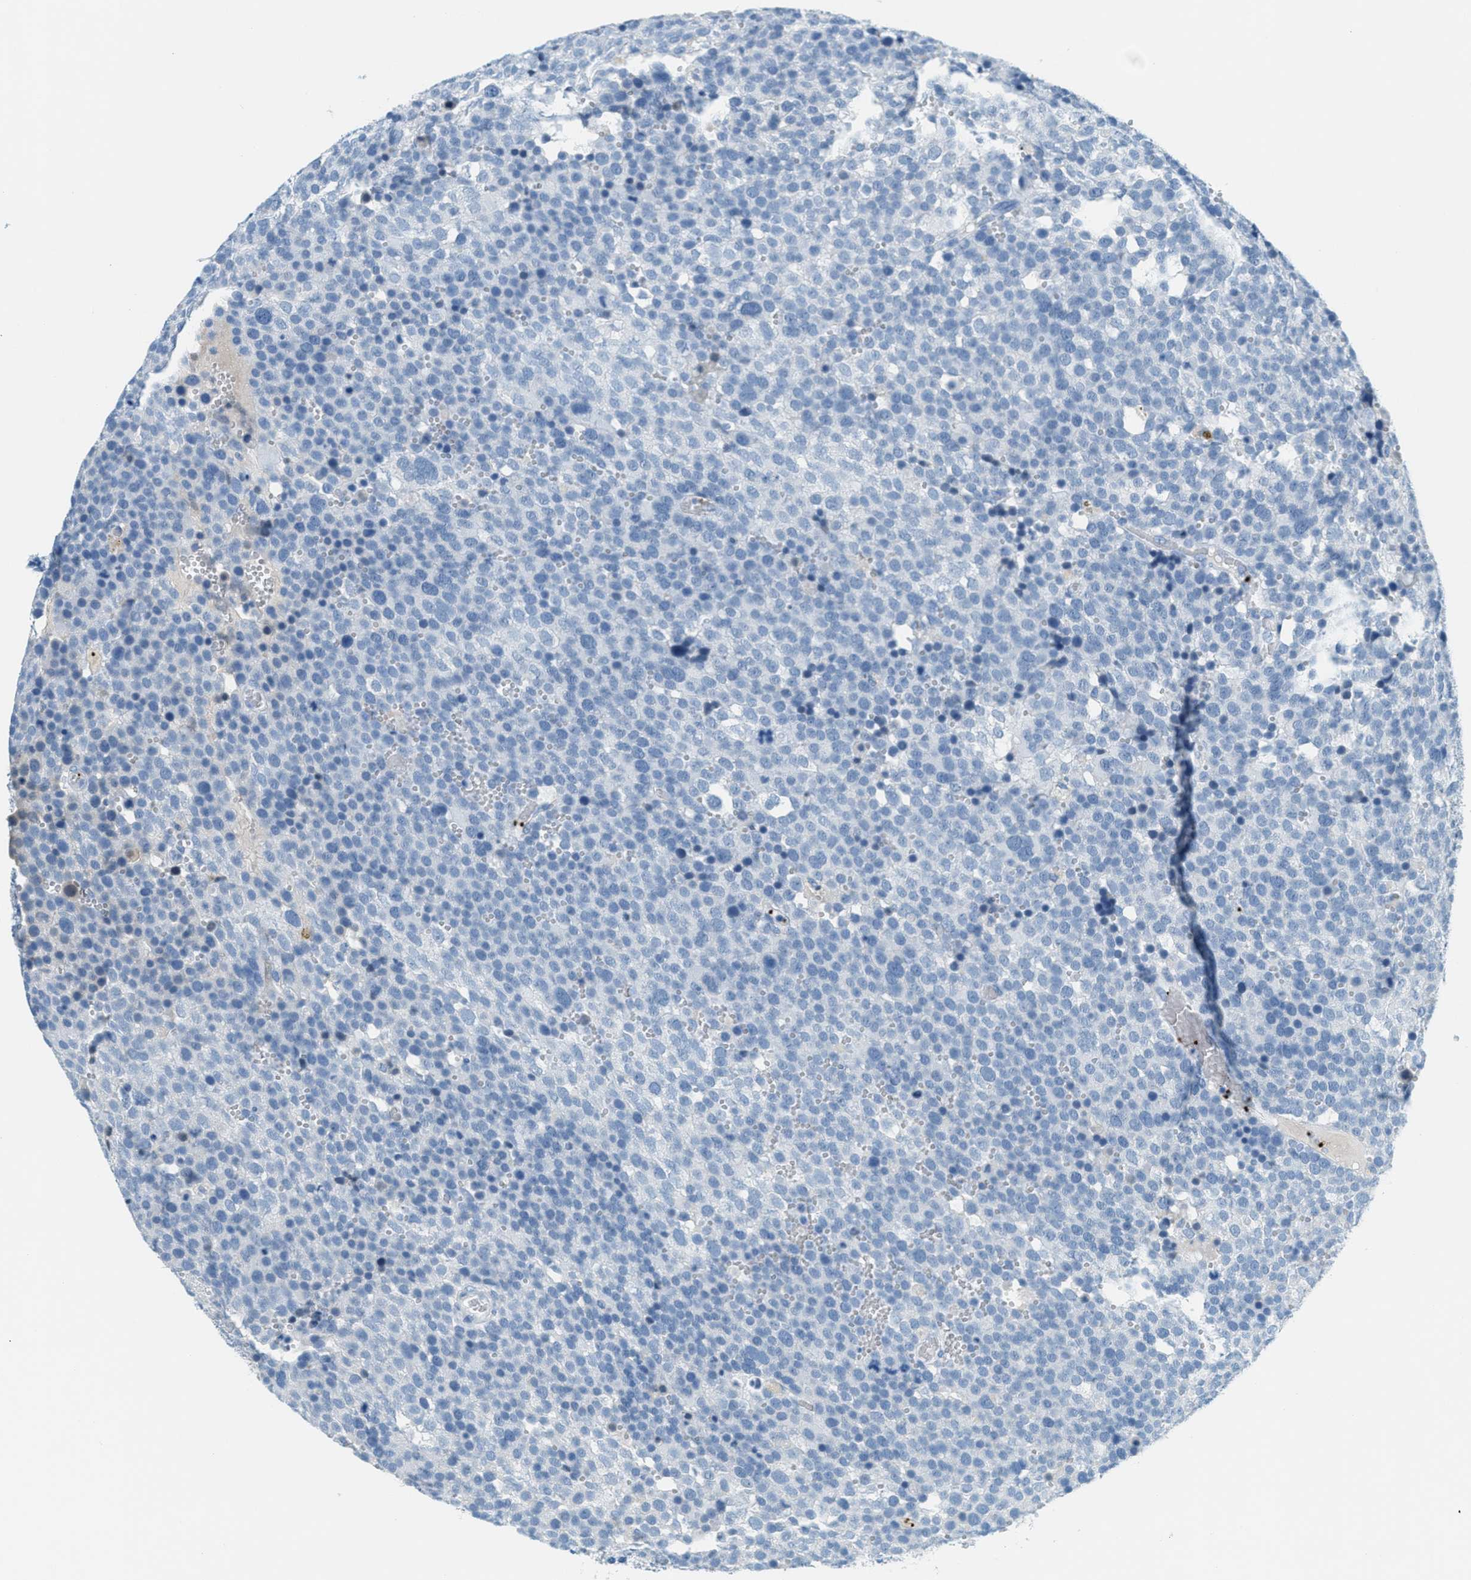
{"staining": {"intensity": "negative", "quantity": "none", "location": "none"}, "tissue": "testis cancer", "cell_type": "Tumor cells", "image_type": "cancer", "snomed": [{"axis": "morphology", "description": "Seminoma, NOS"}, {"axis": "topography", "description": "Testis"}], "caption": "A high-resolution histopathology image shows immunohistochemistry staining of testis cancer (seminoma), which shows no significant expression in tumor cells.", "gene": "PPBP", "patient": {"sex": "male", "age": 71}}